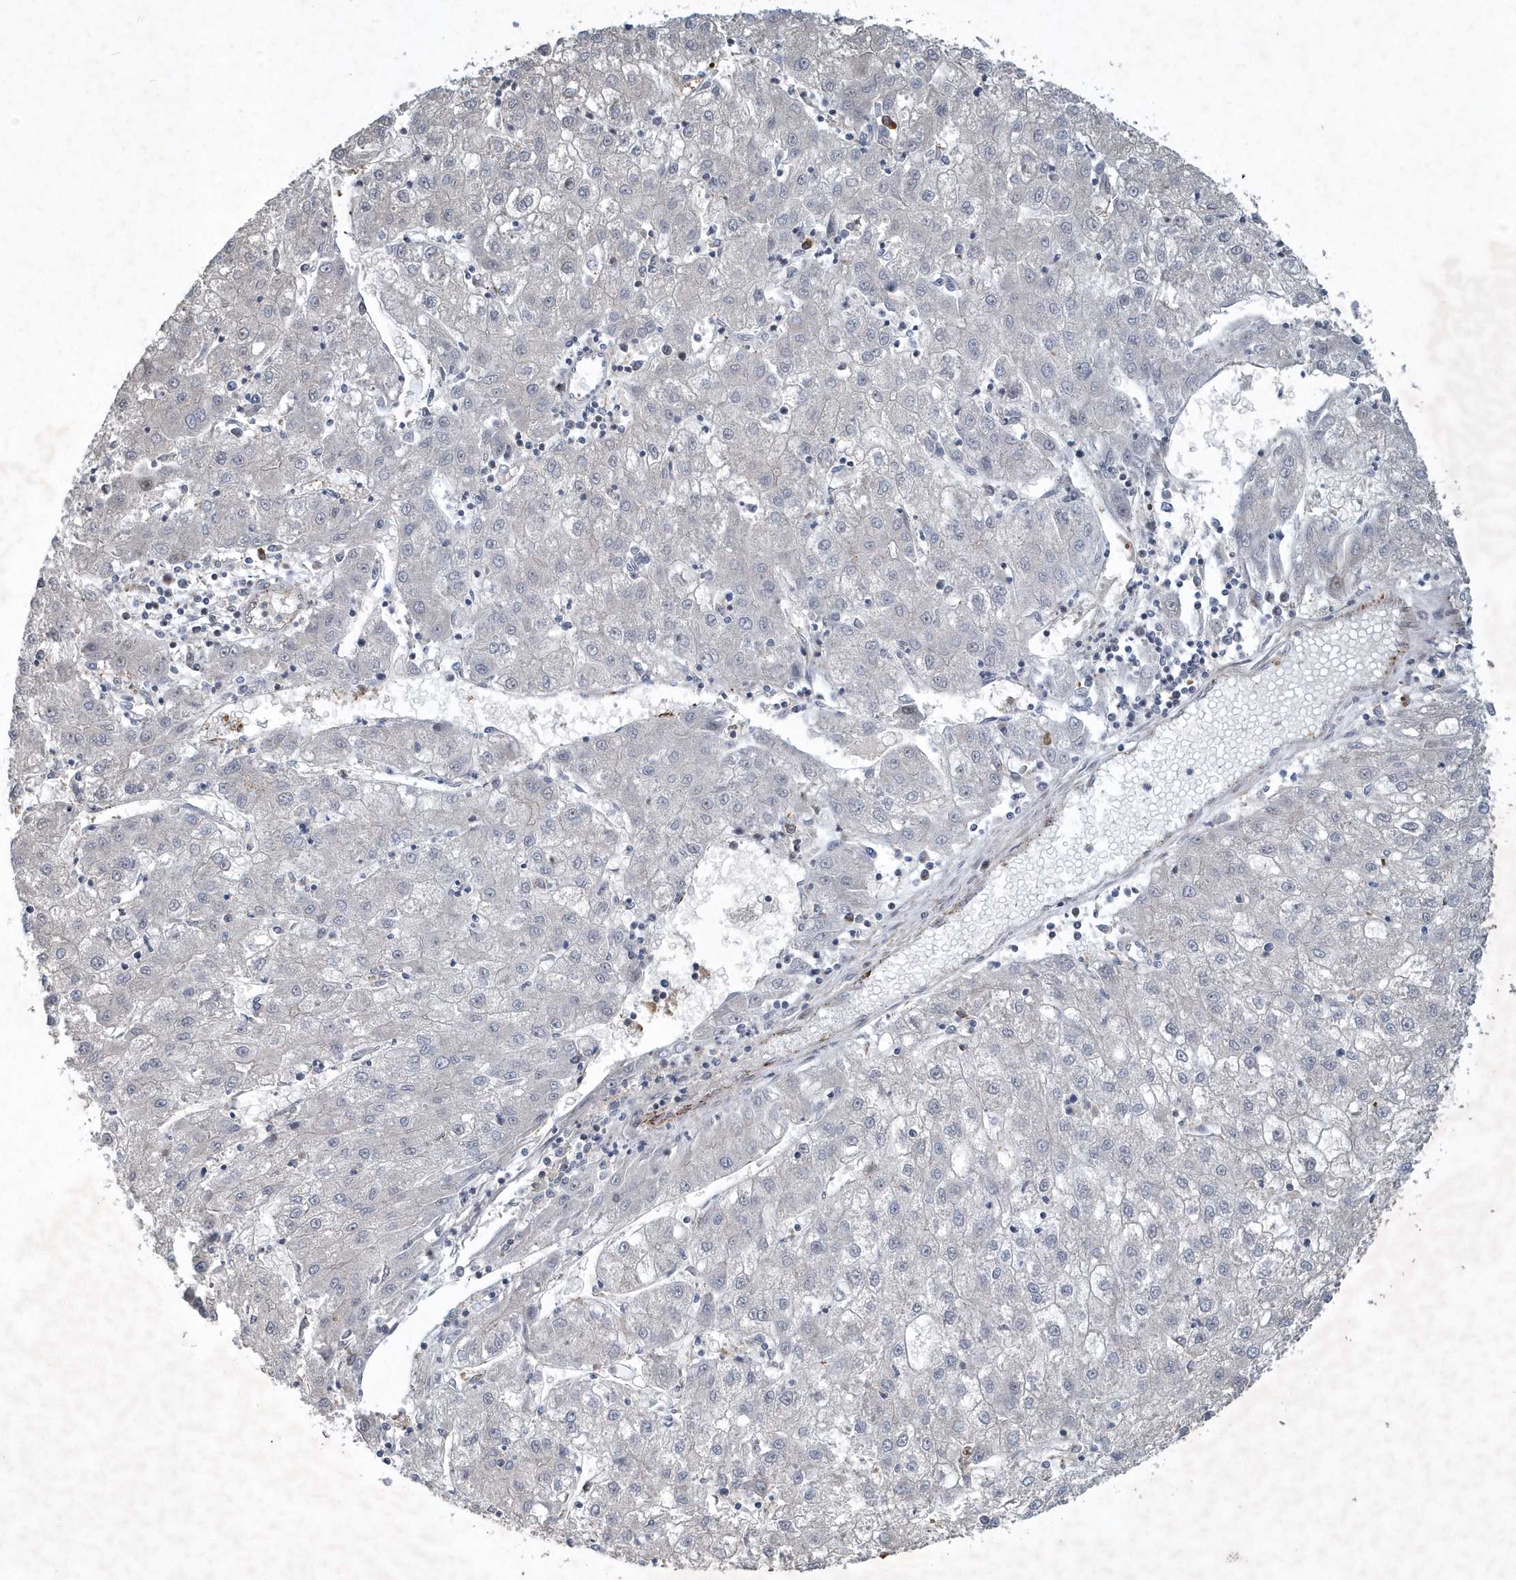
{"staining": {"intensity": "negative", "quantity": "none", "location": "none"}, "tissue": "liver cancer", "cell_type": "Tumor cells", "image_type": "cancer", "snomed": [{"axis": "morphology", "description": "Carcinoma, Hepatocellular, NOS"}, {"axis": "topography", "description": "Liver"}], "caption": "Protein analysis of liver cancer demonstrates no significant positivity in tumor cells.", "gene": "N4BP2", "patient": {"sex": "male", "age": 72}}